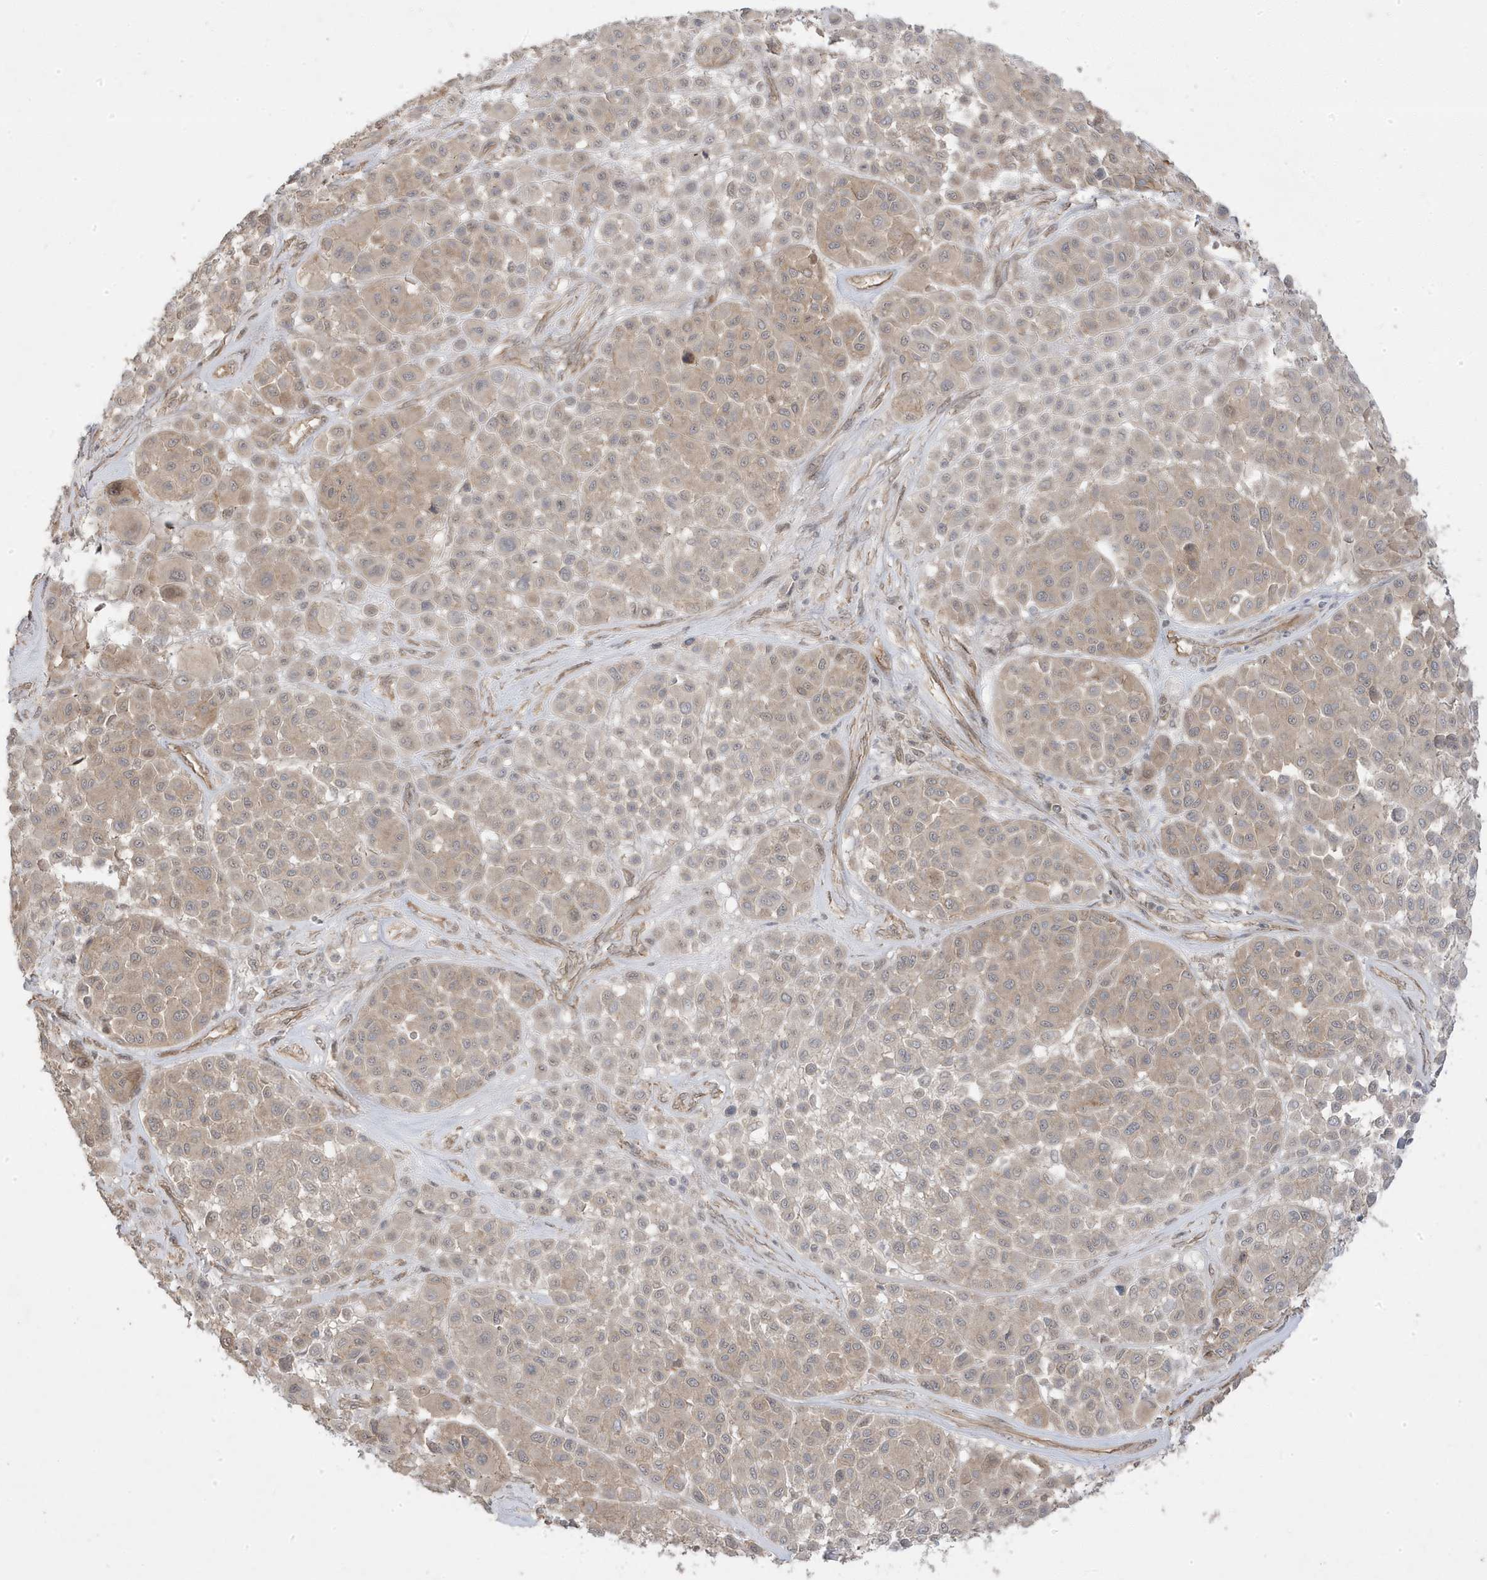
{"staining": {"intensity": "weak", "quantity": "25%-75%", "location": "cytoplasmic/membranous"}, "tissue": "melanoma", "cell_type": "Tumor cells", "image_type": "cancer", "snomed": [{"axis": "morphology", "description": "Malignant melanoma, Metastatic site"}, {"axis": "topography", "description": "Soft tissue"}], "caption": "This image demonstrates immunohistochemistry staining of human malignant melanoma (metastatic site), with low weak cytoplasmic/membranous staining in approximately 25%-75% of tumor cells.", "gene": "DNAJC12", "patient": {"sex": "male", "age": 41}}